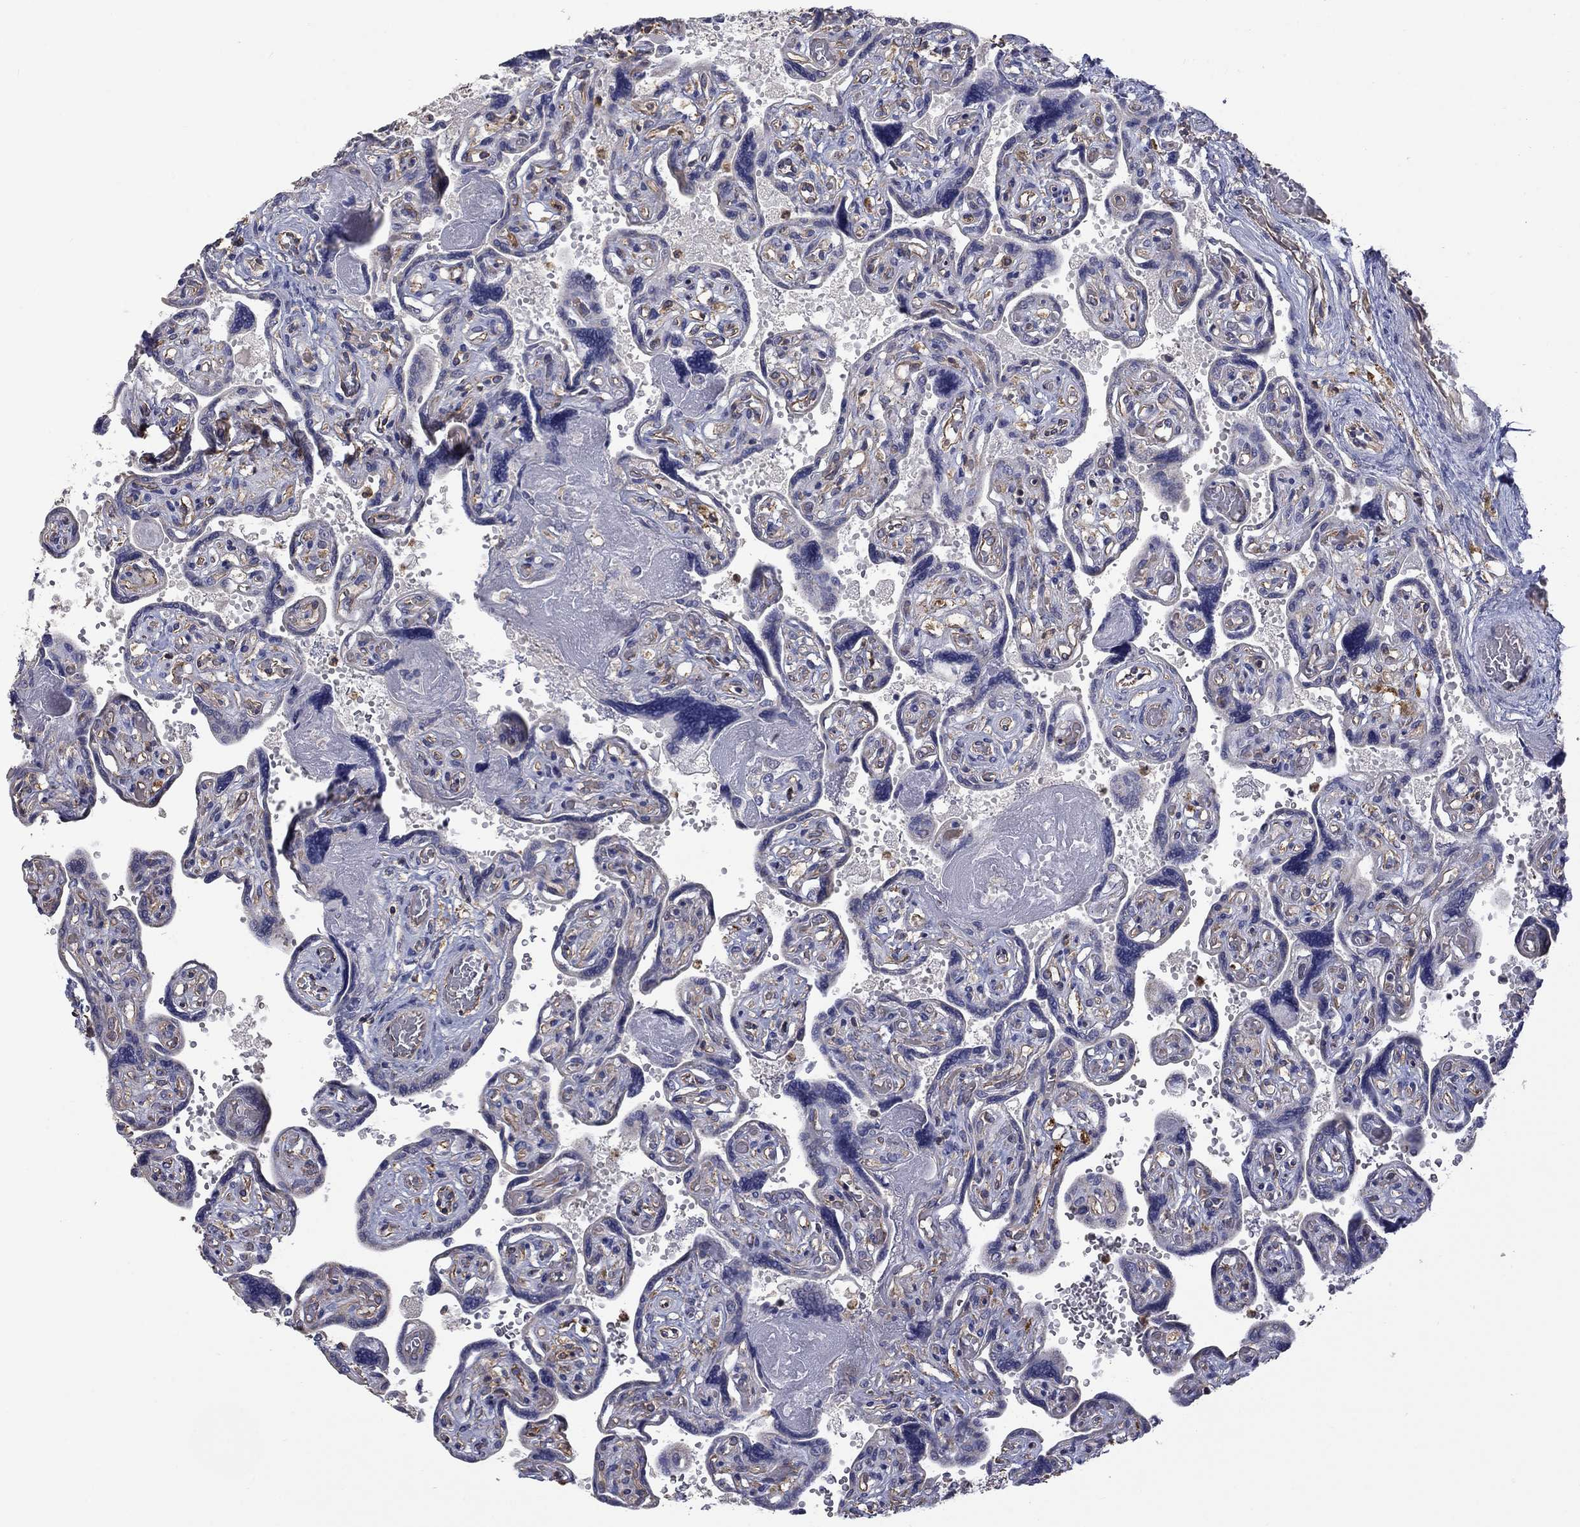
{"staining": {"intensity": "weak", "quantity": "<25%", "location": "cytoplasmic/membranous"}, "tissue": "placenta", "cell_type": "Trophoblastic cells", "image_type": "normal", "snomed": [{"axis": "morphology", "description": "Normal tissue, NOS"}, {"axis": "topography", "description": "Placenta"}], "caption": "The histopathology image displays no significant expression in trophoblastic cells of placenta. Nuclei are stained in blue.", "gene": "CAMKK2", "patient": {"sex": "female", "age": 32}}